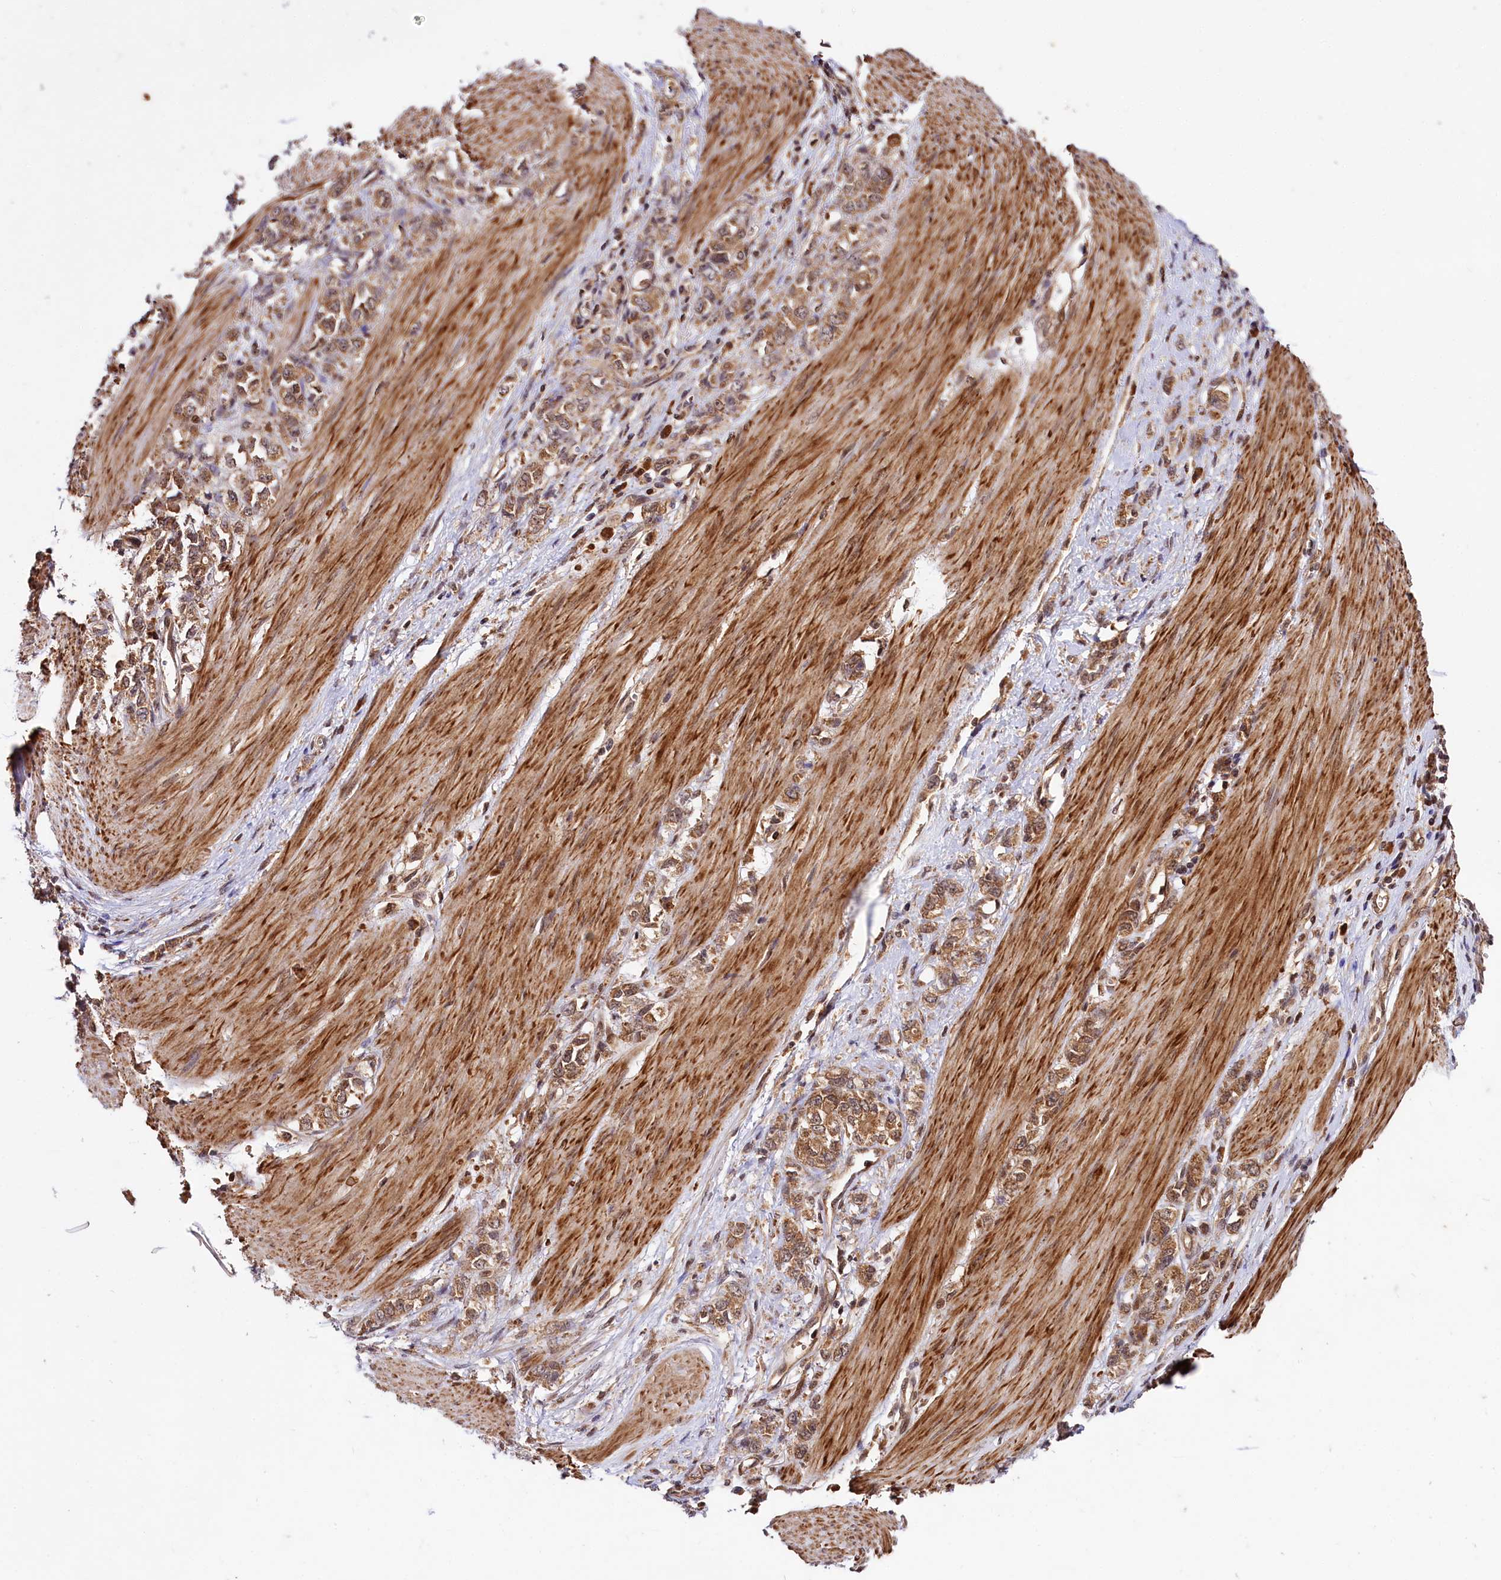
{"staining": {"intensity": "moderate", "quantity": ">75%", "location": "cytoplasmic/membranous,nuclear"}, "tissue": "stomach cancer", "cell_type": "Tumor cells", "image_type": "cancer", "snomed": [{"axis": "morphology", "description": "Adenocarcinoma, NOS"}, {"axis": "topography", "description": "Stomach"}], "caption": "IHC of stomach cancer shows medium levels of moderate cytoplasmic/membranous and nuclear positivity in about >75% of tumor cells.", "gene": "UBE3A", "patient": {"sex": "female", "age": 76}}